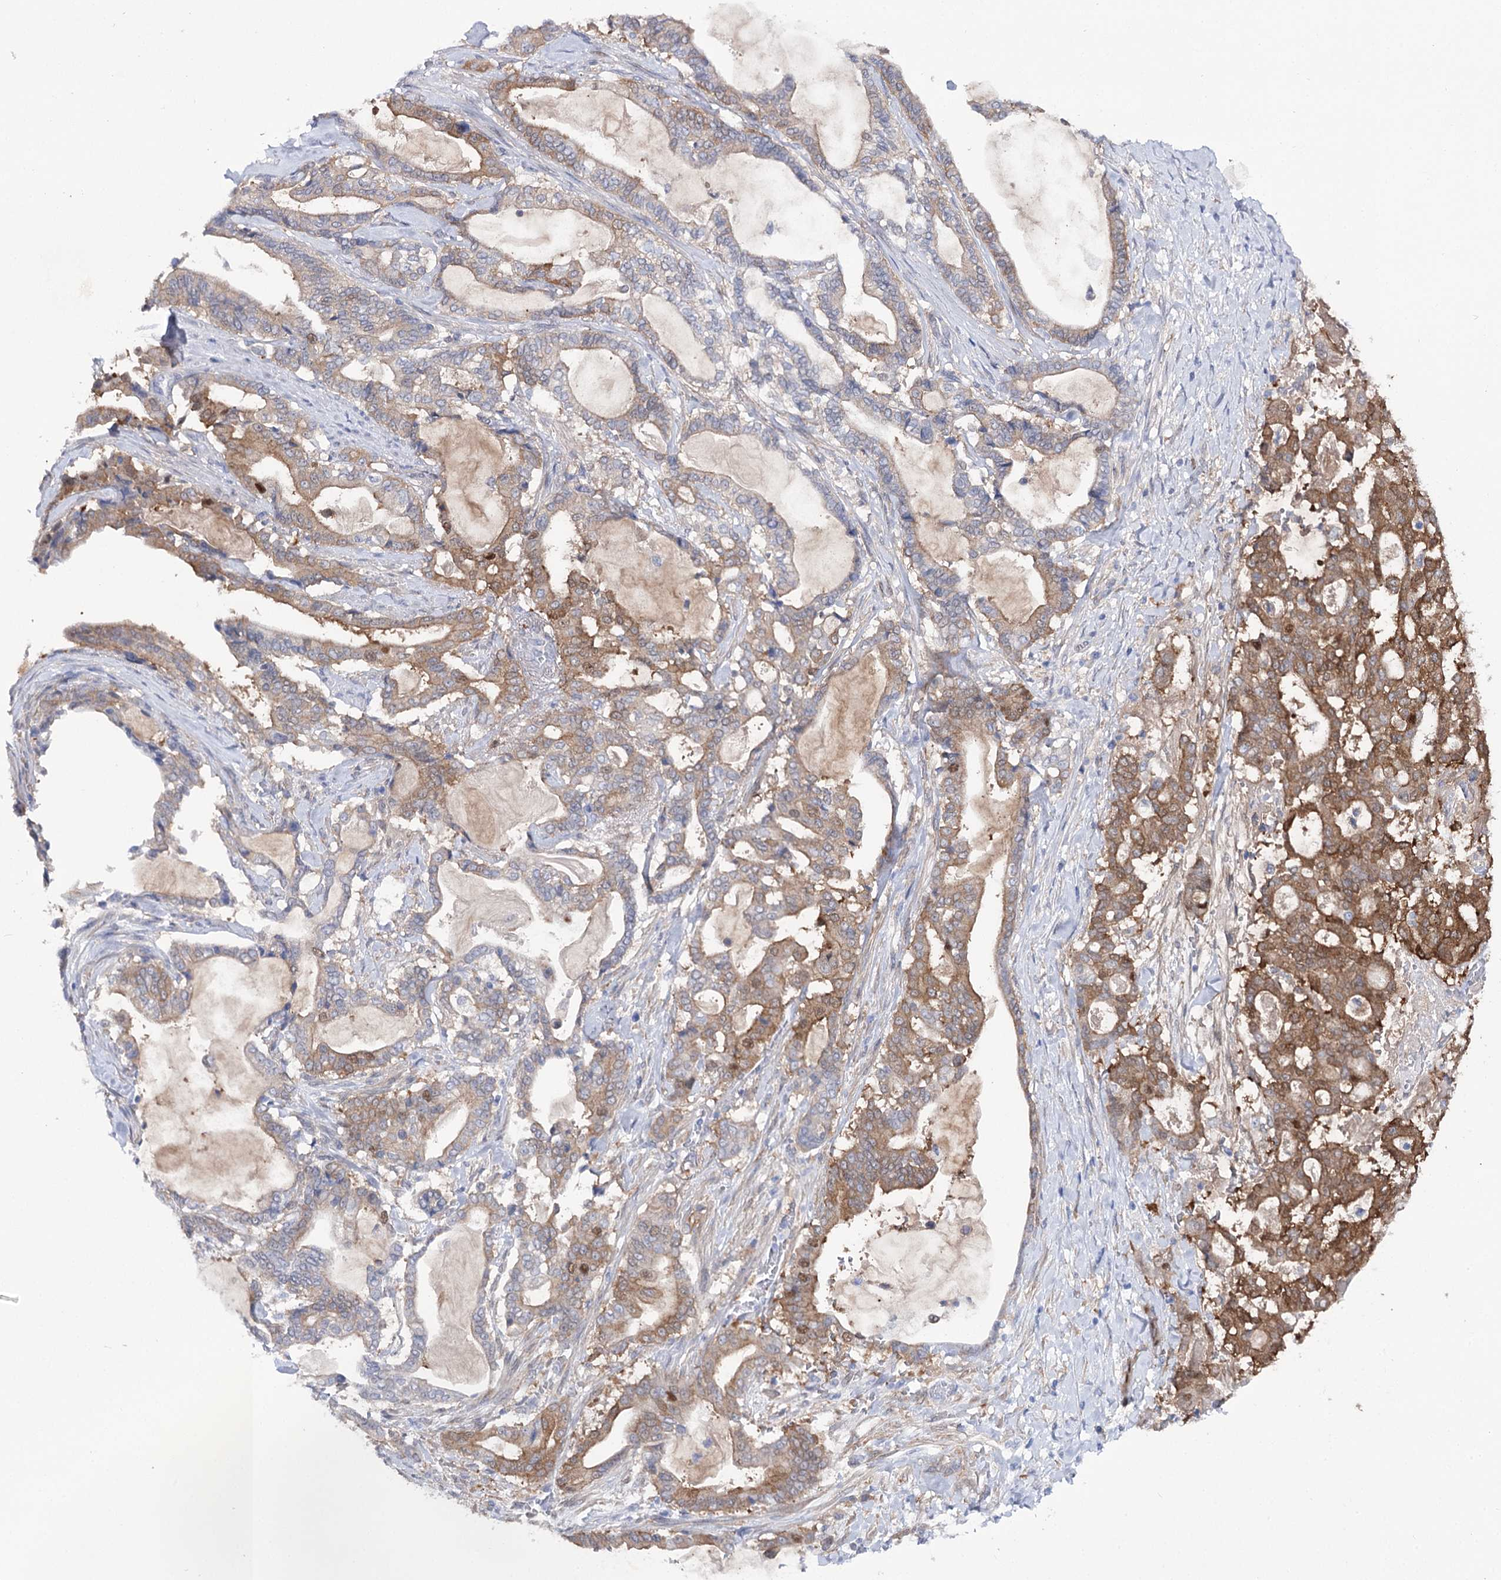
{"staining": {"intensity": "moderate", "quantity": ">75%", "location": "cytoplasmic/membranous"}, "tissue": "pancreatic cancer", "cell_type": "Tumor cells", "image_type": "cancer", "snomed": [{"axis": "morphology", "description": "Adenocarcinoma, NOS"}, {"axis": "topography", "description": "Pancreas"}], "caption": "Adenocarcinoma (pancreatic) stained for a protein shows moderate cytoplasmic/membranous positivity in tumor cells. (Brightfield microscopy of DAB IHC at high magnification).", "gene": "UGDH", "patient": {"sex": "male", "age": 63}}